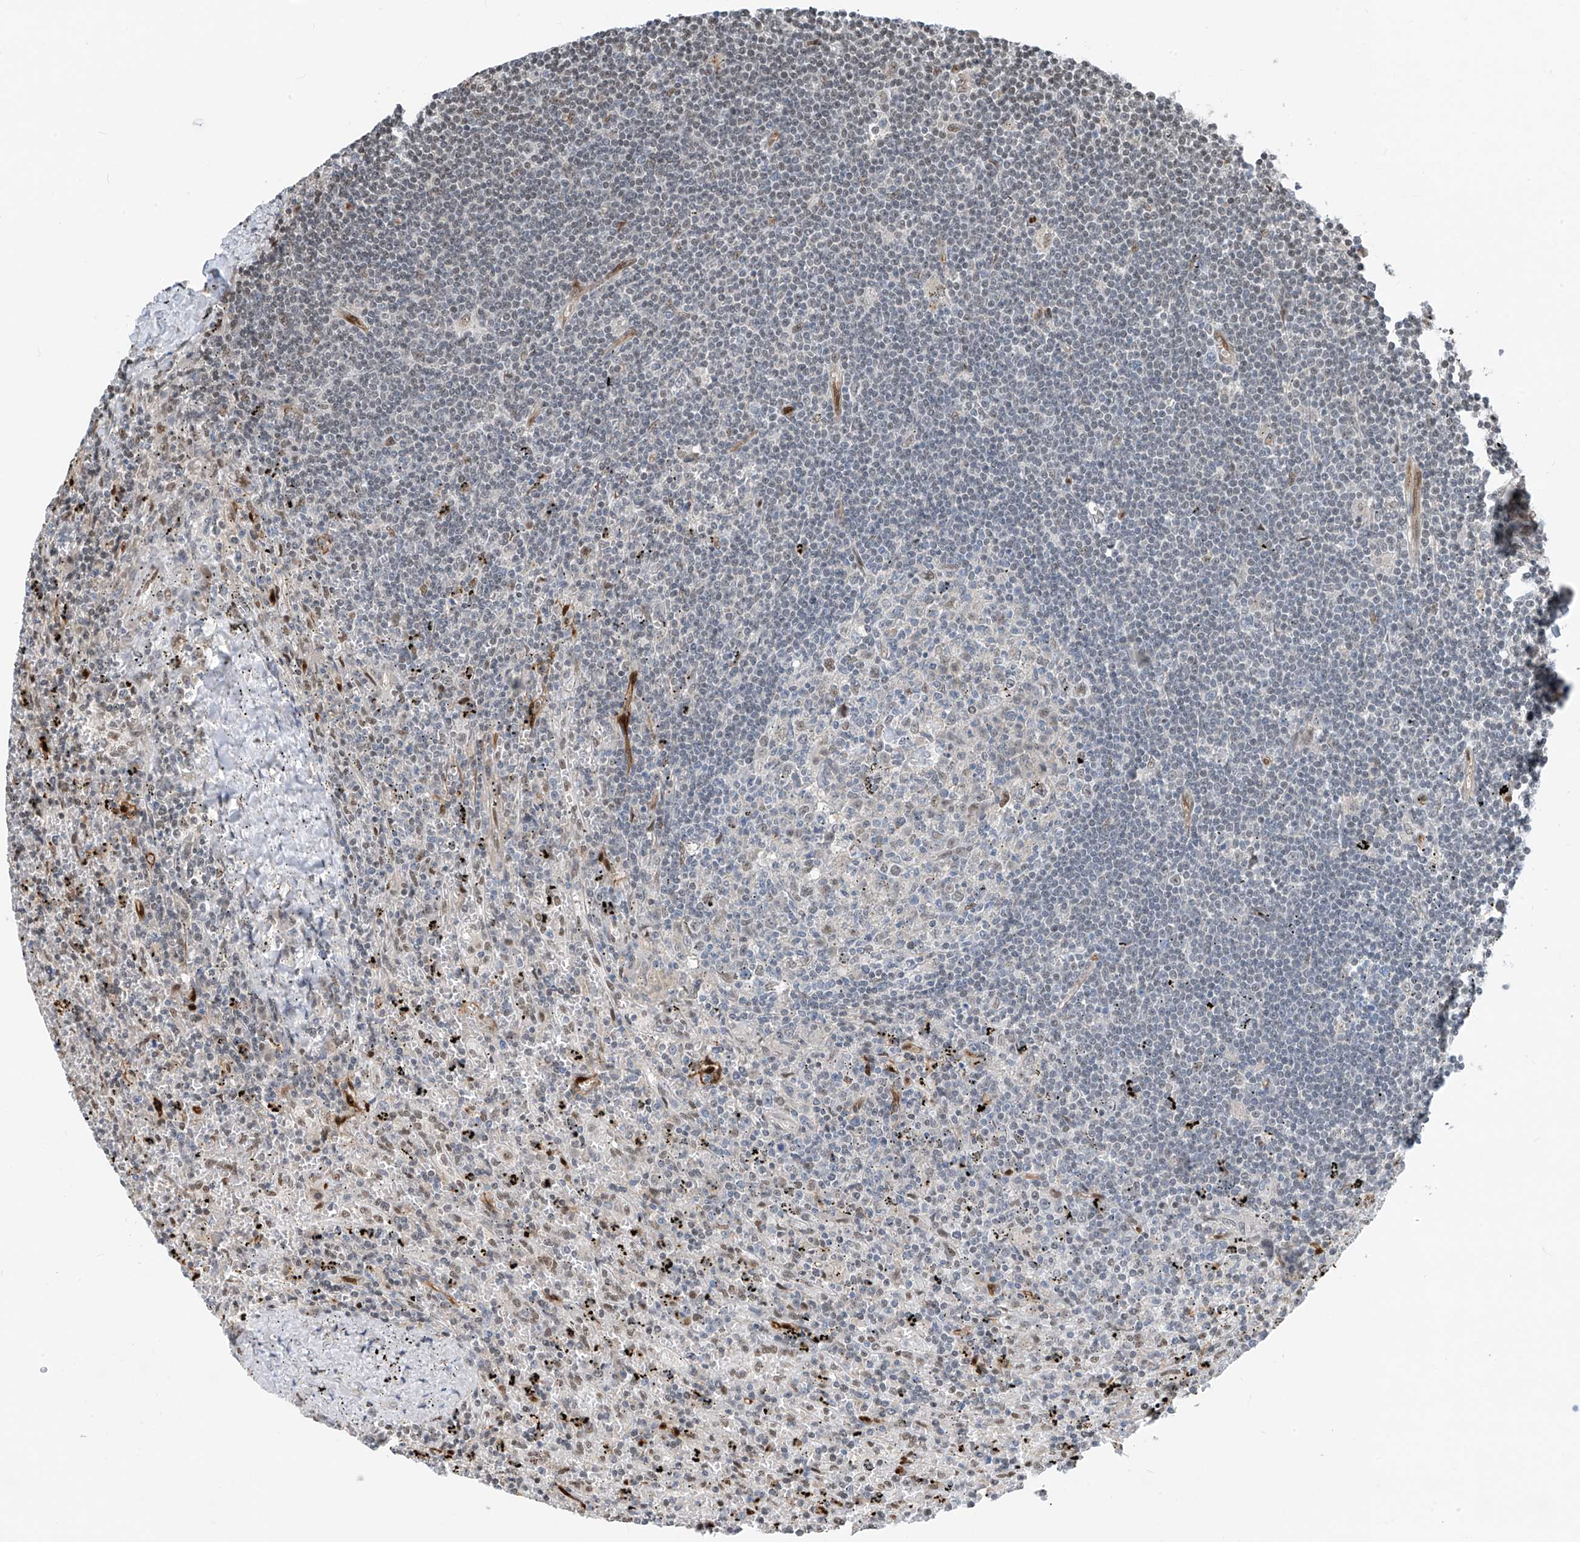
{"staining": {"intensity": "negative", "quantity": "none", "location": "none"}, "tissue": "lymphoma", "cell_type": "Tumor cells", "image_type": "cancer", "snomed": [{"axis": "morphology", "description": "Malignant lymphoma, non-Hodgkin's type, Low grade"}, {"axis": "topography", "description": "Spleen"}], "caption": "This is a image of immunohistochemistry (IHC) staining of low-grade malignant lymphoma, non-Hodgkin's type, which shows no expression in tumor cells.", "gene": "RBP7", "patient": {"sex": "male", "age": 76}}